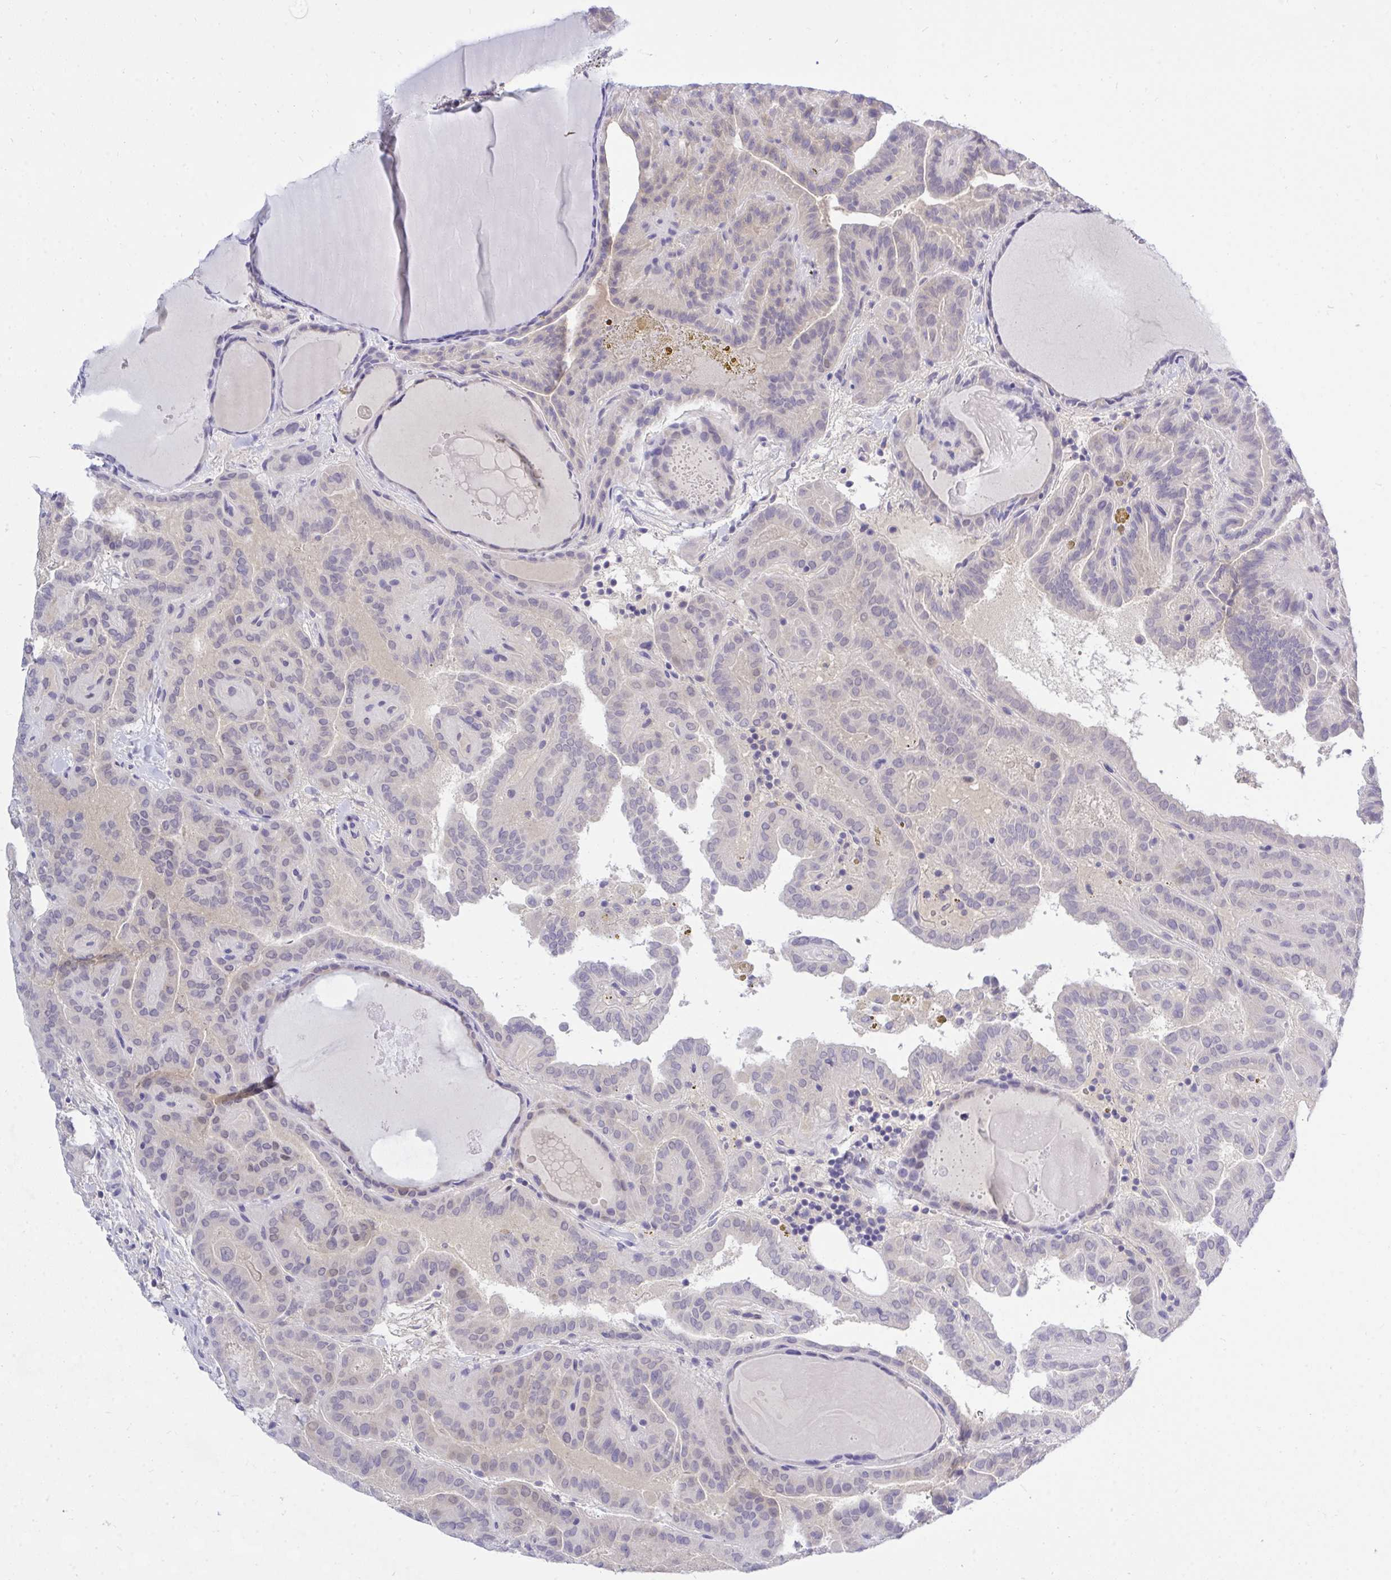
{"staining": {"intensity": "weak", "quantity": "<25%", "location": "nuclear"}, "tissue": "thyroid cancer", "cell_type": "Tumor cells", "image_type": "cancer", "snomed": [{"axis": "morphology", "description": "Papillary adenocarcinoma, NOS"}, {"axis": "topography", "description": "Thyroid gland"}], "caption": "Immunohistochemistry micrograph of papillary adenocarcinoma (thyroid) stained for a protein (brown), which demonstrates no positivity in tumor cells.", "gene": "THOP1", "patient": {"sex": "female", "age": 46}}